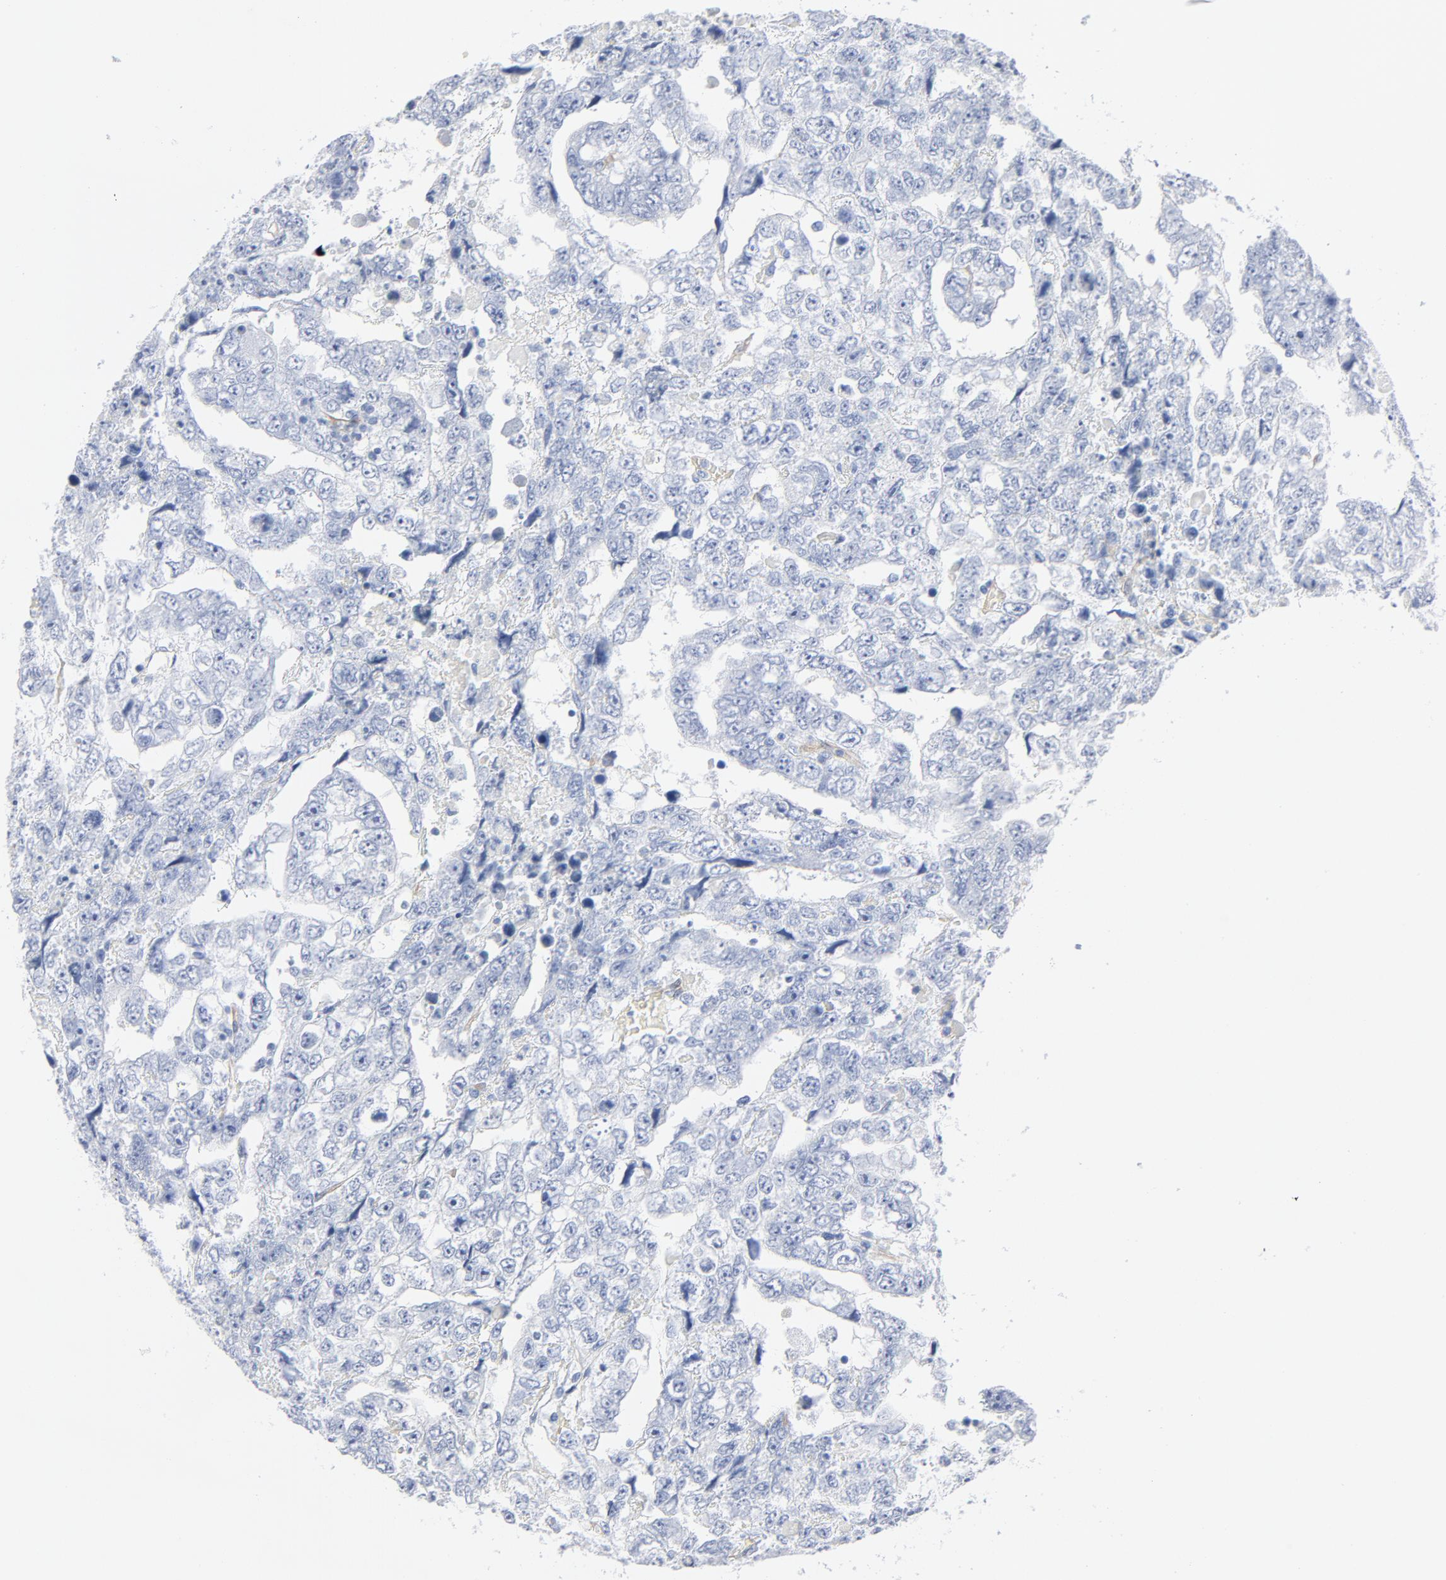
{"staining": {"intensity": "negative", "quantity": "none", "location": "none"}, "tissue": "testis cancer", "cell_type": "Tumor cells", "image_type": "cancer", "snomed": [{"axis": "morphology", "description": "Carcinoma, Embryonal, NOS"}, {"axis": "topography", "description": "Testis"}], "caption": "Human embryonal carcinoma (testis) stained for a protein using IHC displays no positivity in tumor cells.", "gene": "SHANK3", "patient": {"sex": "male", "age": 36}}